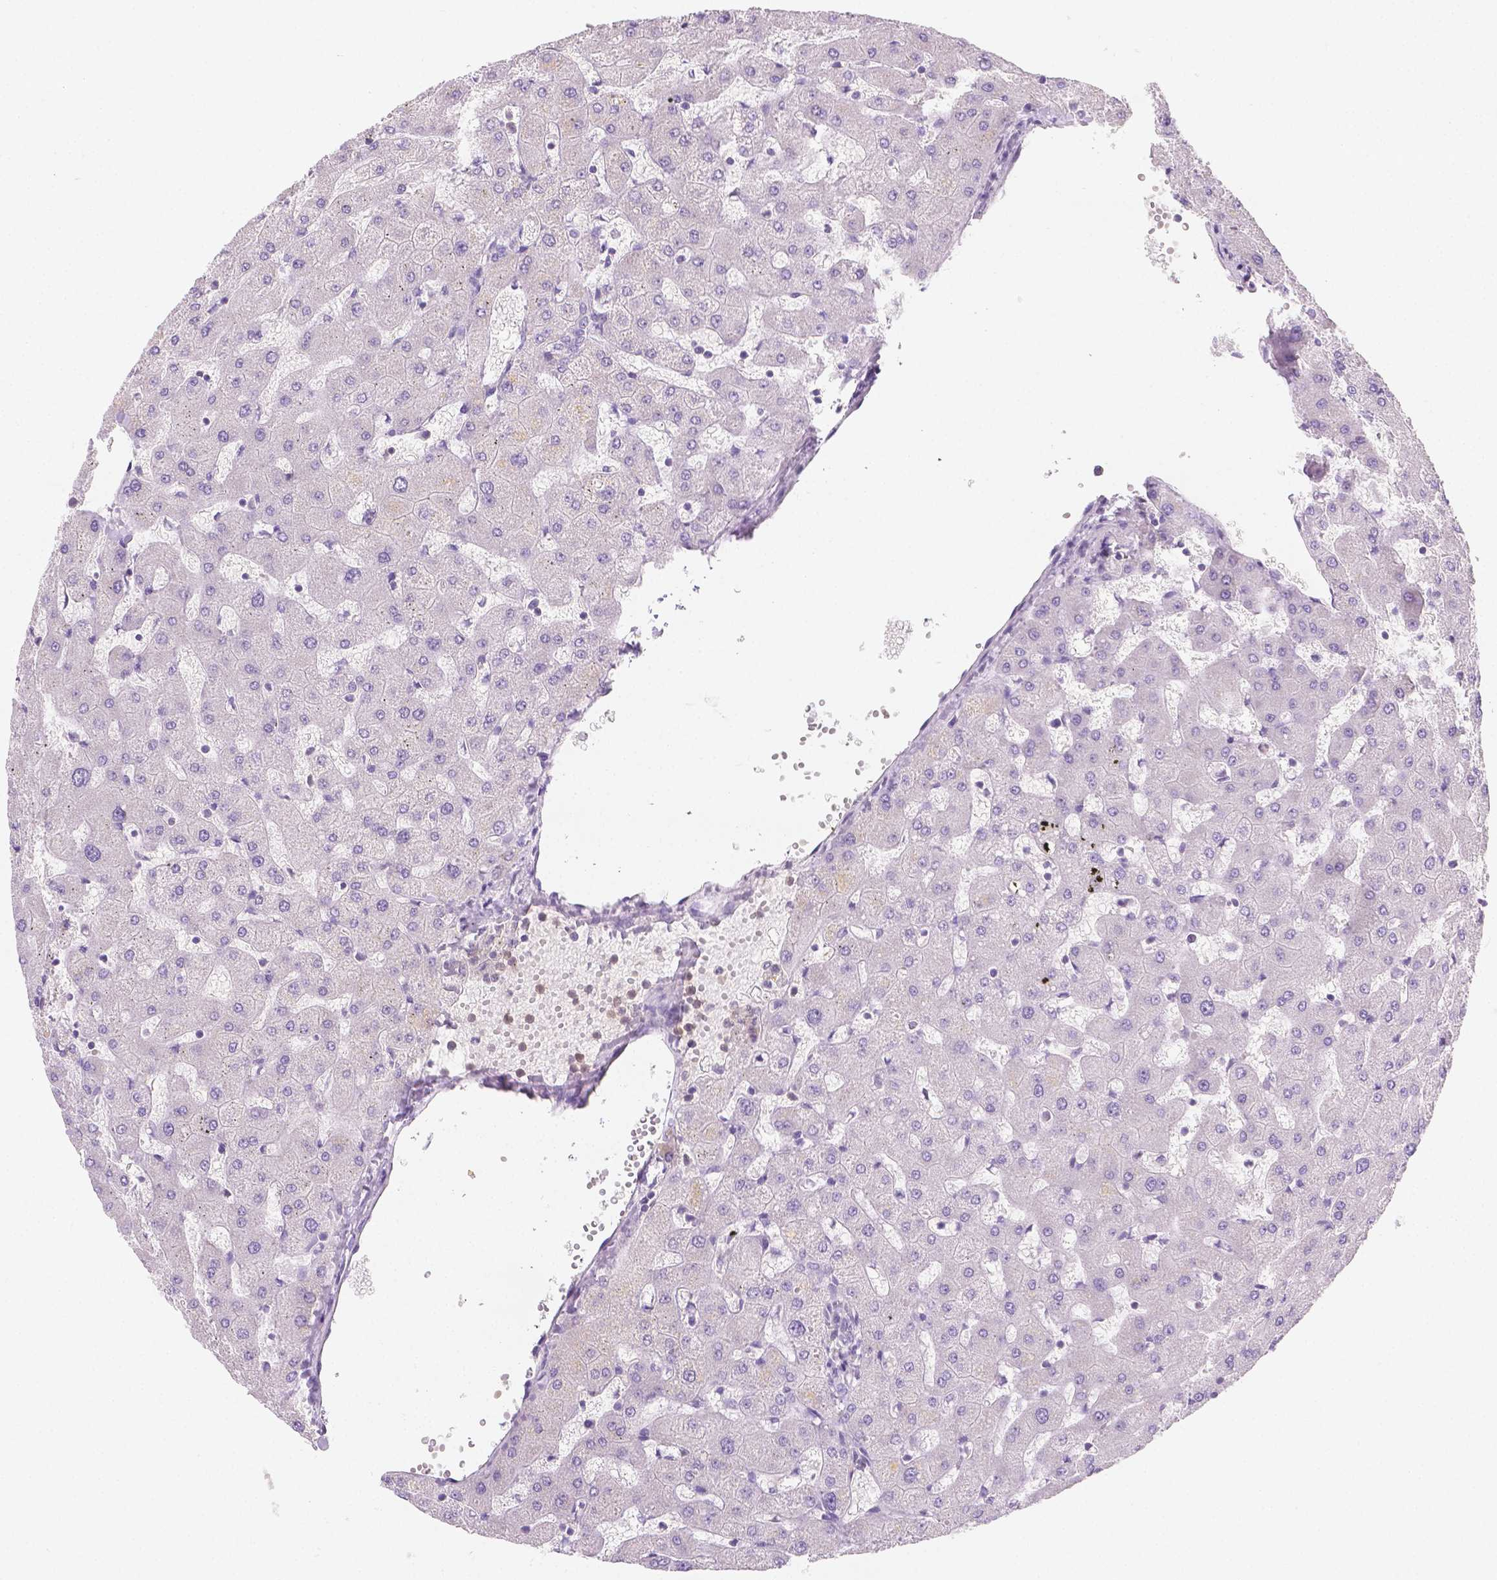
{"staining": {"intensity": "negative", "quantity": "none", "location": "none"}, "tissue": "liver", "cell_type": "Cholangiocytes", "image_type": "normal", "snomed": [{"axis": "morphology", "description": "Normal tissue, NOS"}, {"axis": "topography", "description": "Liver"}], "caption": "This is an immunohistochemistry (IHC) micrograph of unremarkable liver. There is no expression in cholangiocytes.", "gene": "SGTB", "patient": {"sex": "female", "age": 63}}